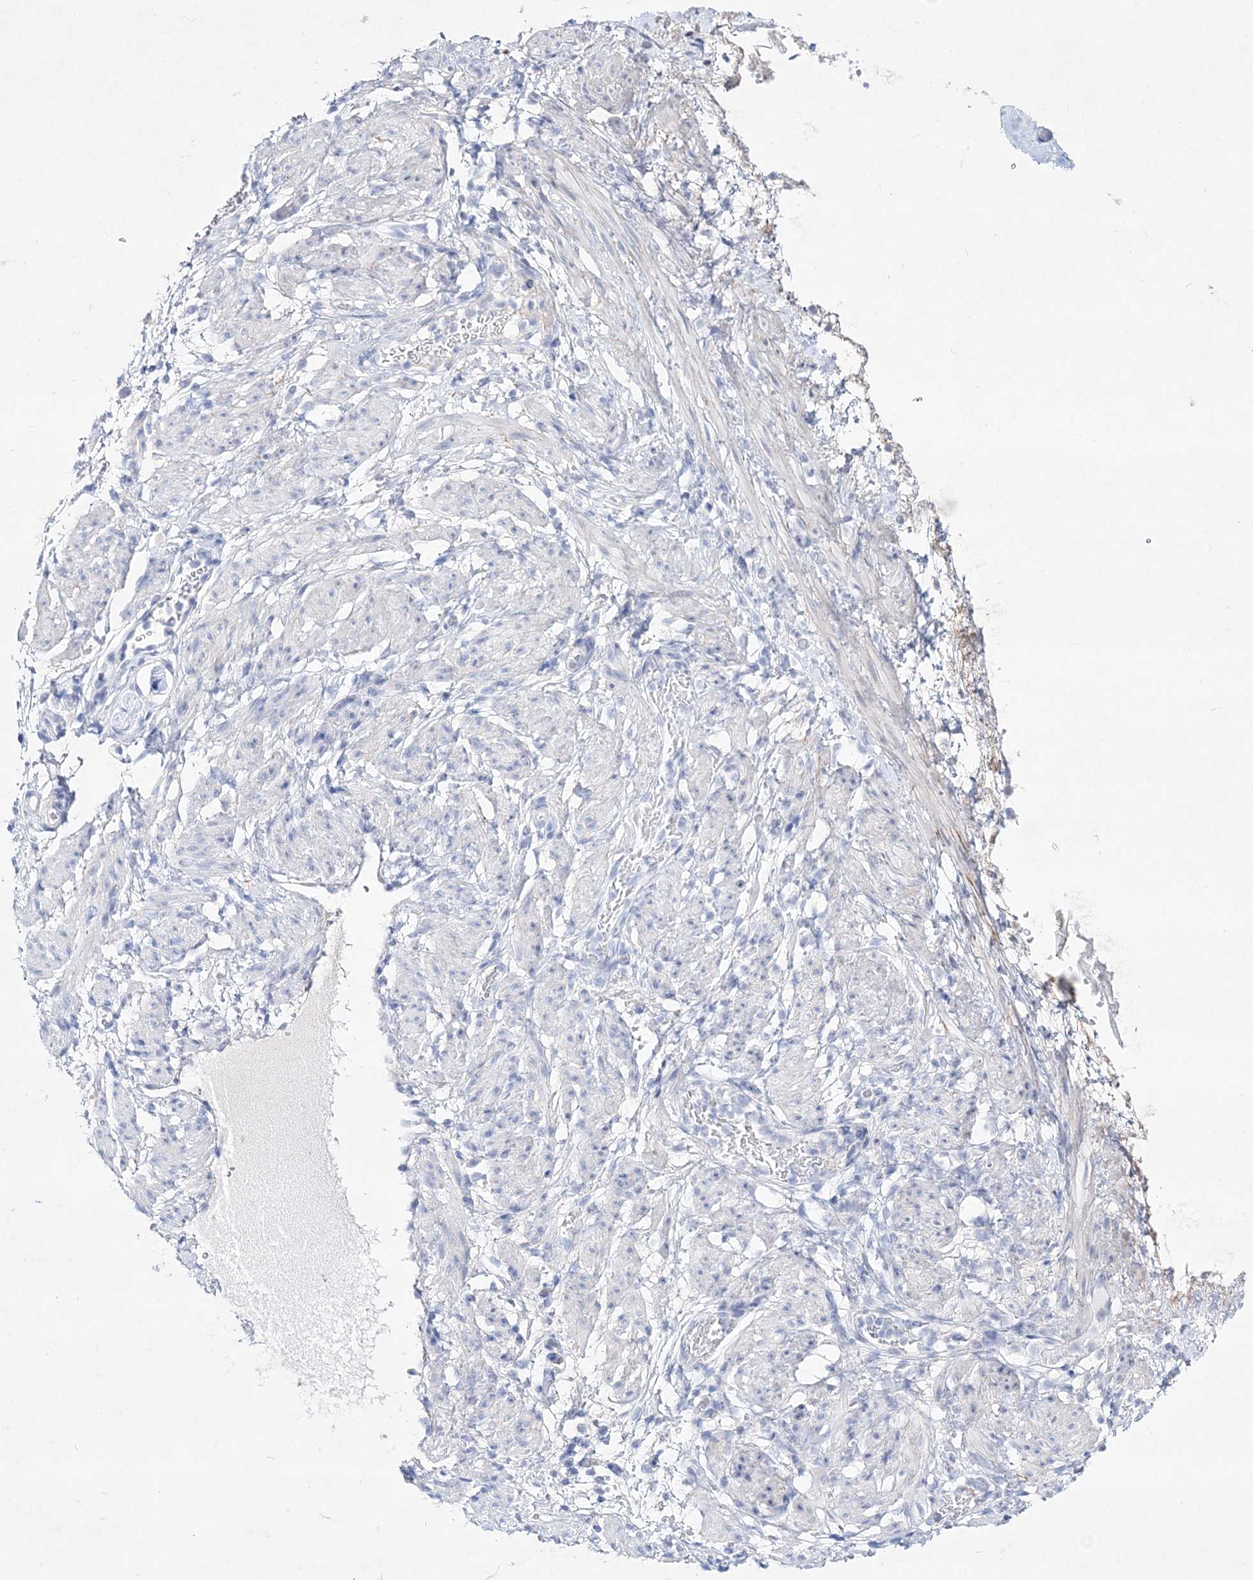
{"staining": {"intensity": "negative", "quantity": "none", "location": "none"}, "tissue": "soft tissue", "cell_type": "Fibroblasts", "image_type": "normal", "snomed": [{"axis": "morphology", "description": "Normal tissue, NOS"}, {"axis": "topography", "description": "Smooth muscle"}, {"axis": "topography", "description": "Peripheral nerve tissue"}], "caption": "DAB (3,3'-diaminobenzidine) immunohistochemical staining of normal soft tissue reveals no significant expression in fibroblasts. (DAB (3,3'-diaminobenzidine) IHC visualized using brightfield microscopy, high magnification).", "gene": "SPINK7", "patient": {"sex": "female", "age": 39}}